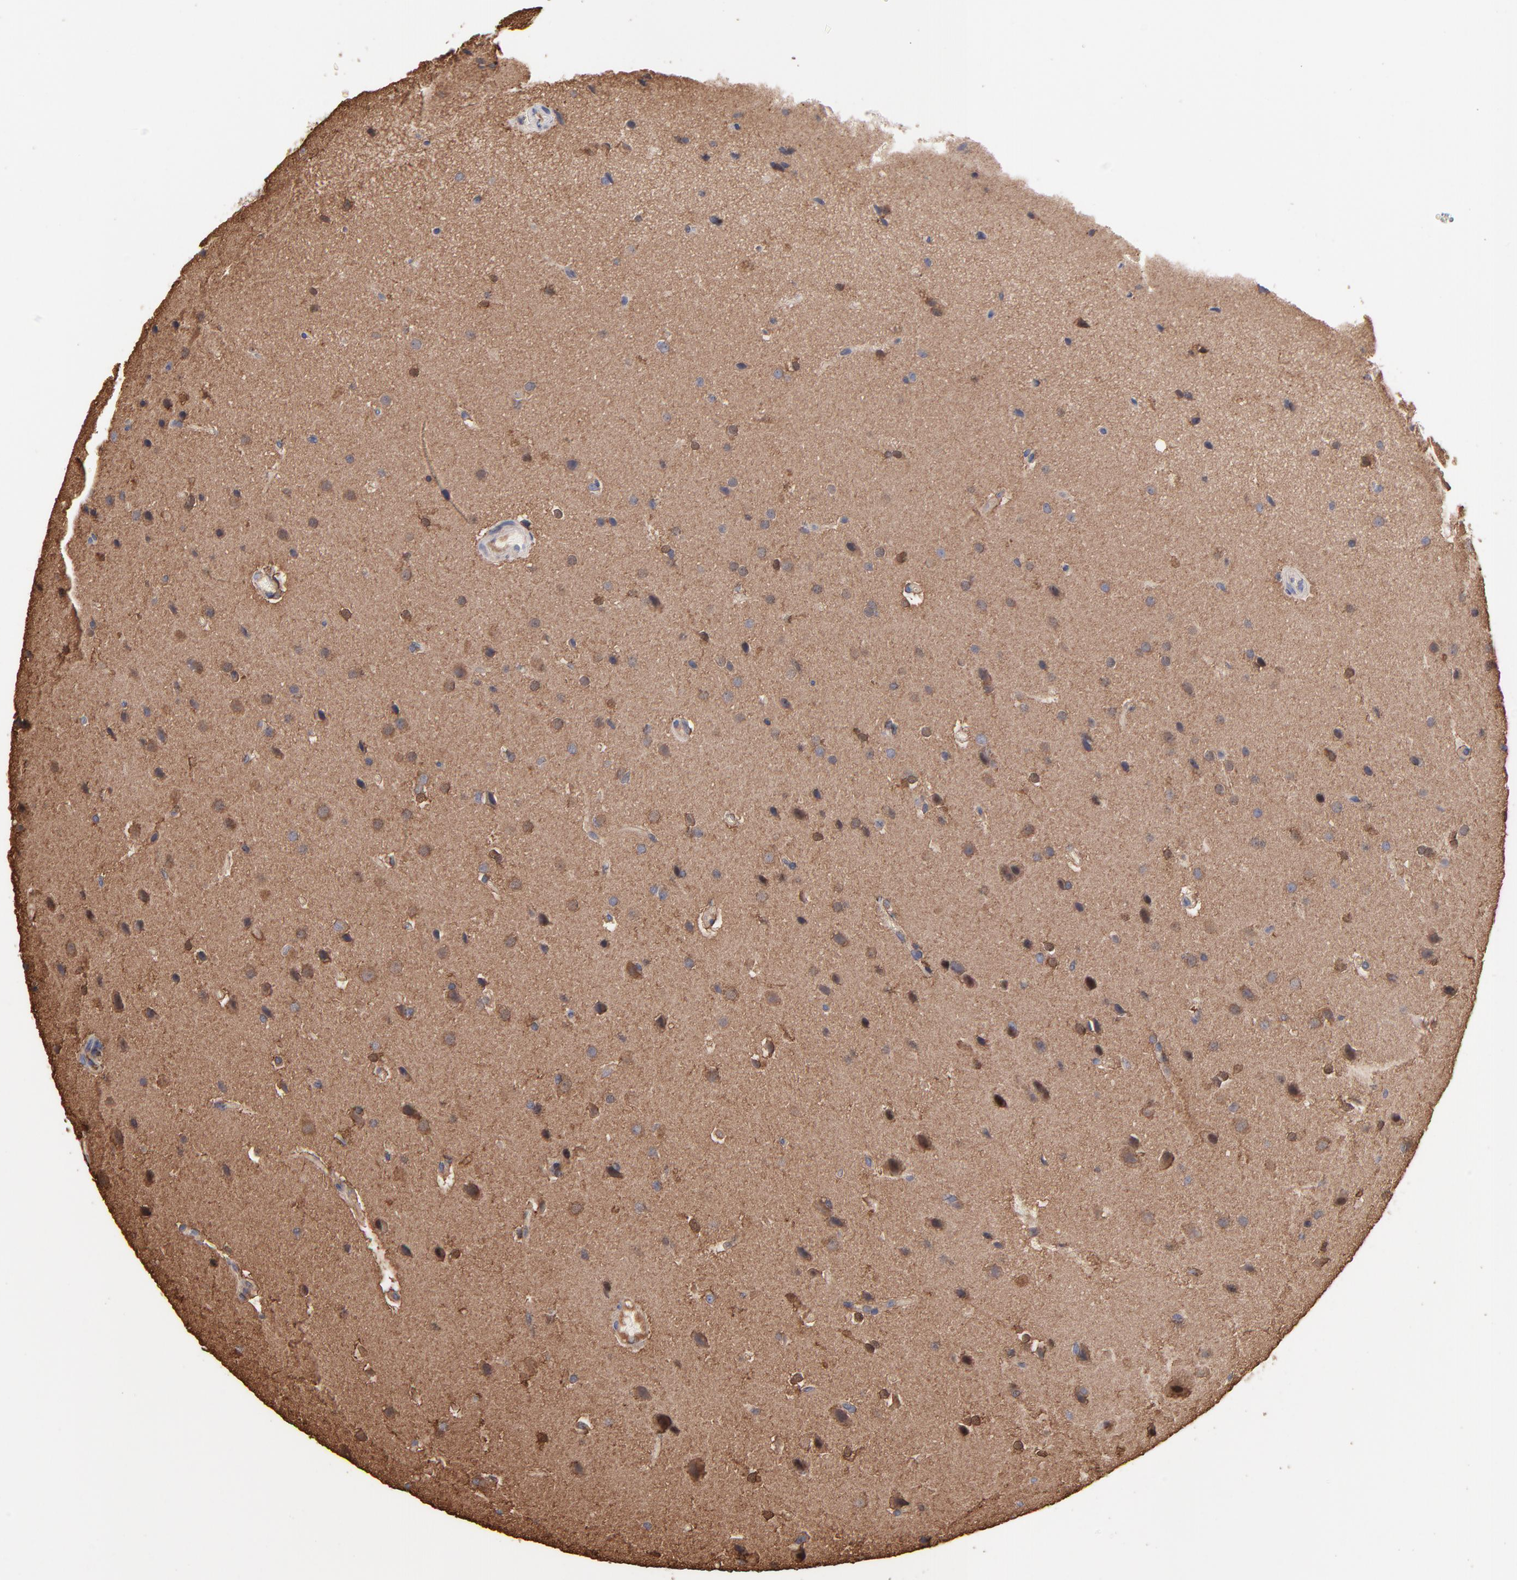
{"staining": {"intensity": "moderate", "quantity": "25%-75%", "location": "cytoplasmic/membranous"}, "tissue": "glioma", "cell_type": "Tumor cells", "image_type": "cancer", "snomed": [{"axis": "morphology", "description": "Glioma, malignant, Low grade"}, {"axis": "topography", "description": "Cerebral cortex"}], "caption": "DAB (3,3'-diaminobenzidine) immunohistochemical staining of human glioma exhibits moderate cytoplasmic/membranous protein positivity in approximately 25%-75% of tumor cells.", "gene": "TANGO2", "patient": {"sex": "female", "age": 47}}